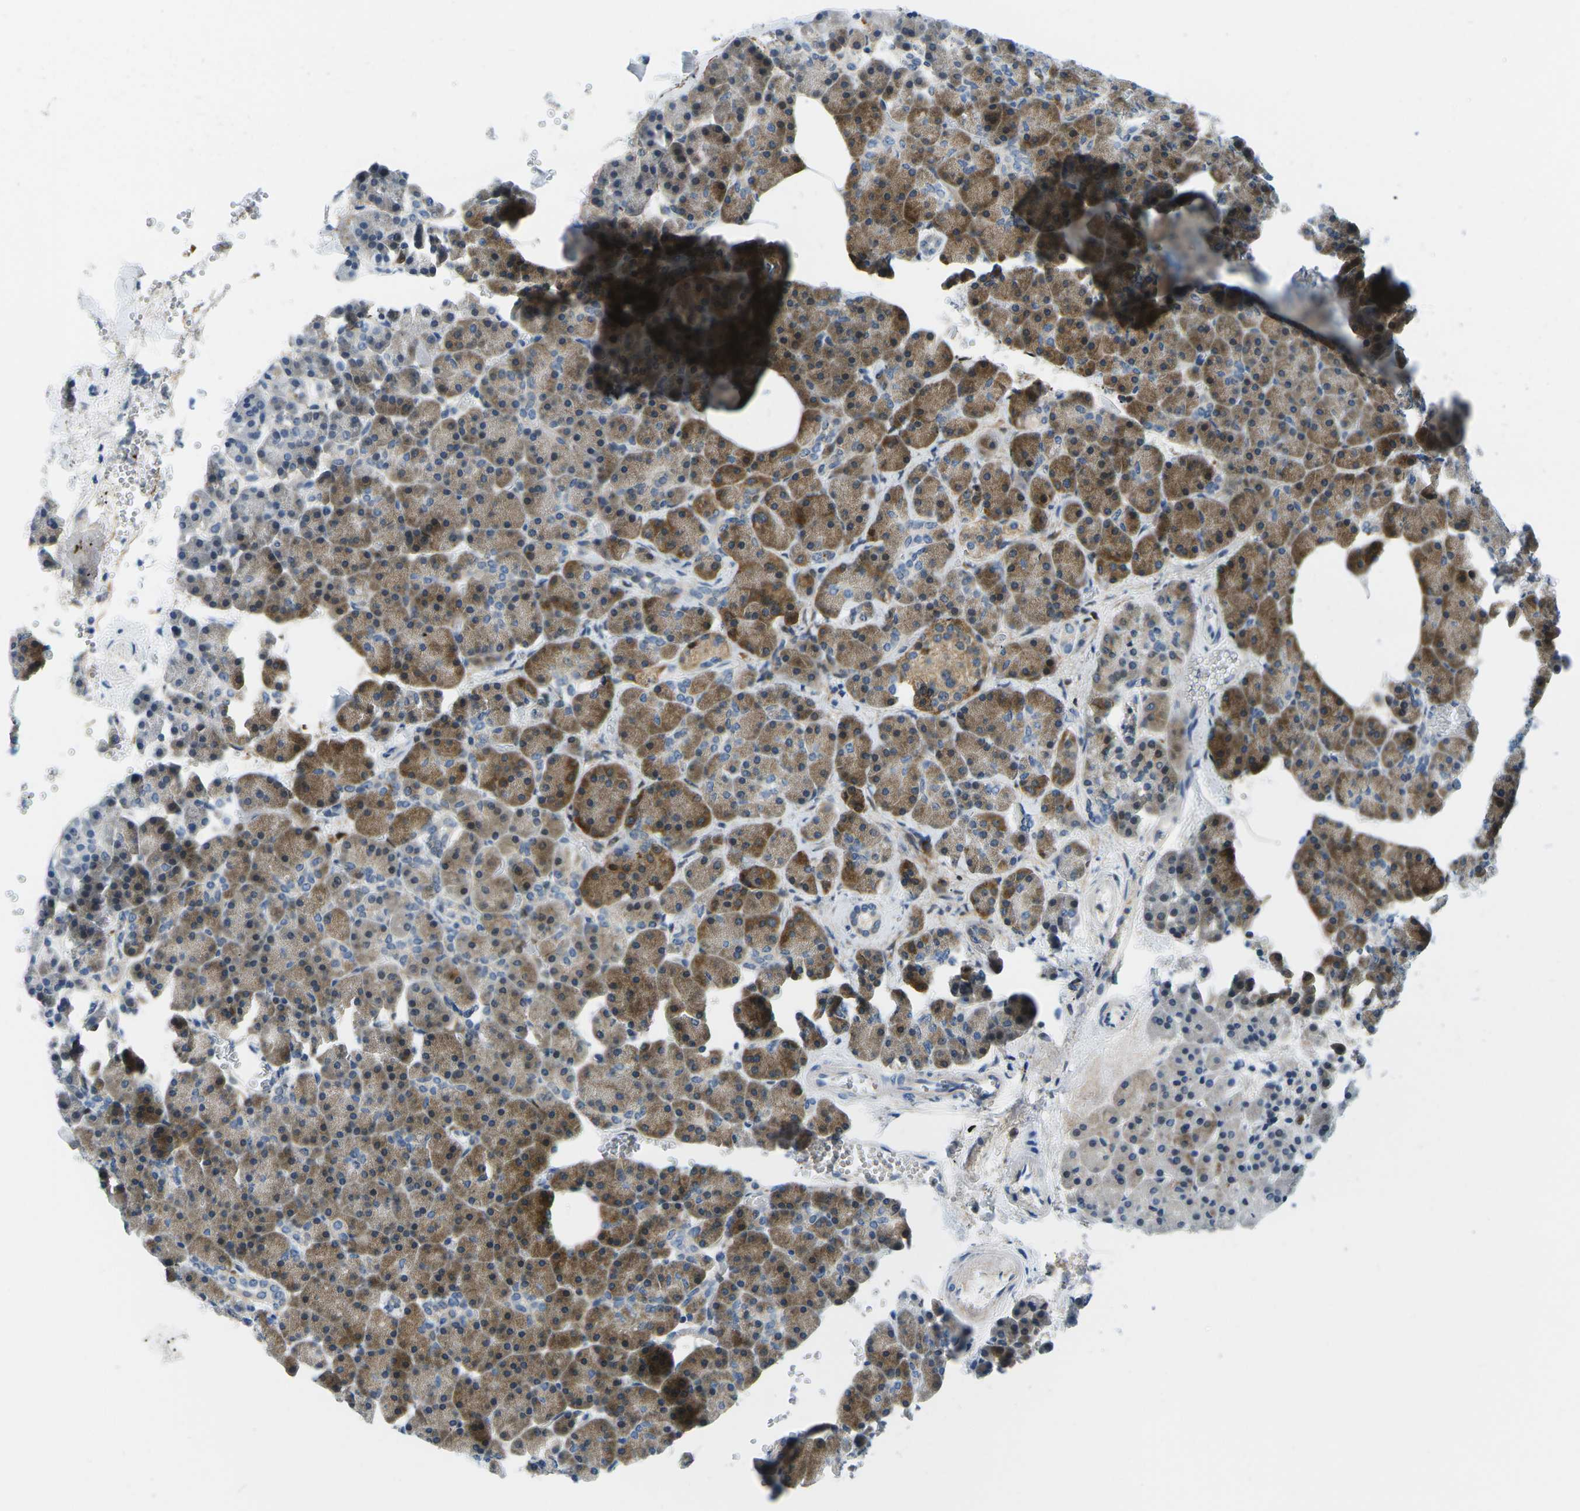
{"staining": {"intensity": "moderate", "quantity": ">75%", "location": "cytoplasmic/membranous"}, "tissue": "pancreas", "cell_type": "Exocrine glandular cells", "image_type": "normal", "snomed": [{"axis": "morphology", "description": "Normal tissue, NOS"}, {"axis": "topography", "description": "Pancreas"}], "caption": "IHC of unremarkable pancreas demonstrates medium levels of moderate cytoplasmic/membranous positivity in approximately >75% of exocrine glandular cells.", "gene": "CFB", "patient": {"sex": "female", "age": 35}}